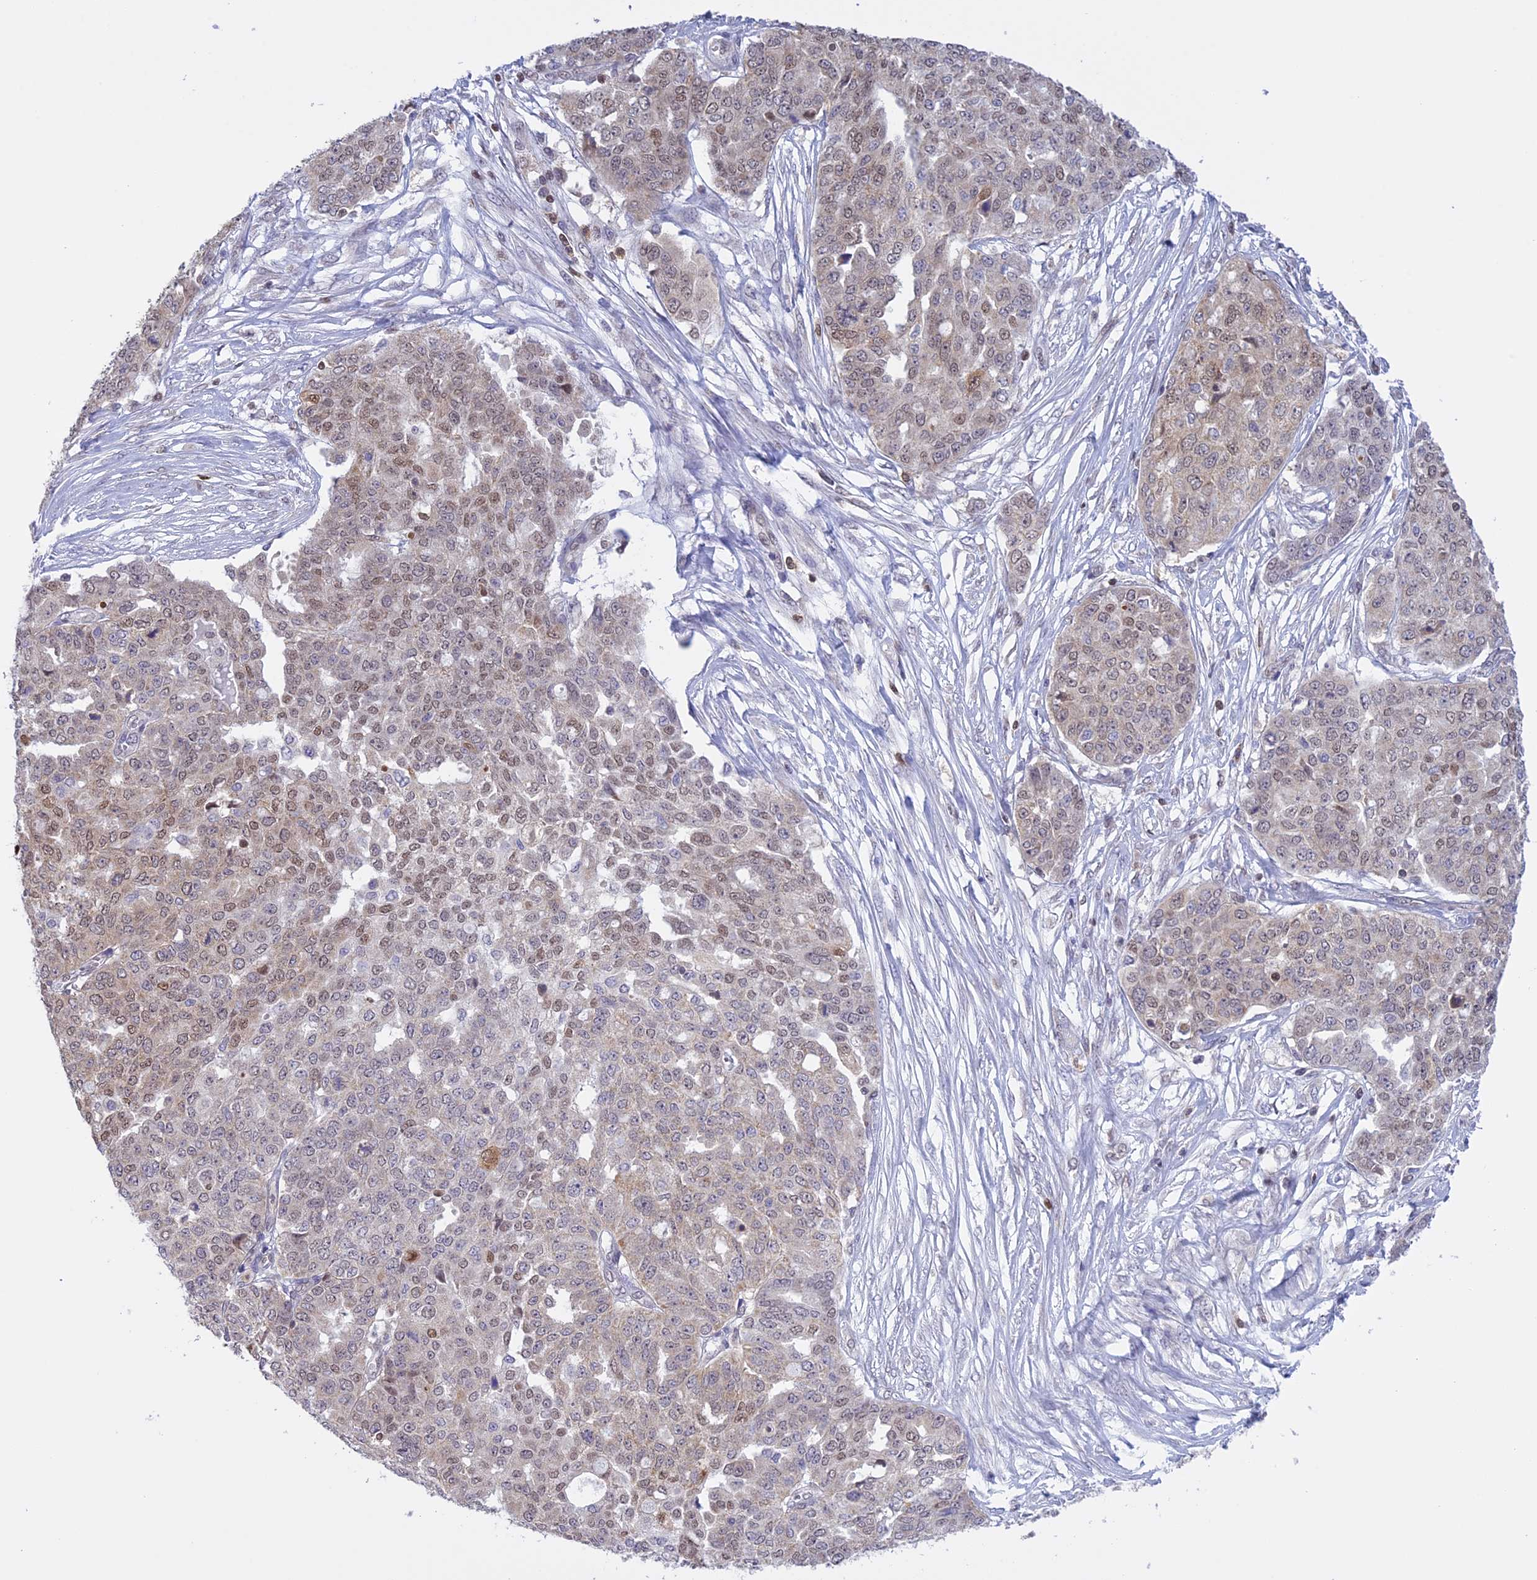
{"staining": {"intensity": "weak", "quantity": "<25%", "location": "nuclear"}, "tissue": "ovarian cancer", "cell_type": "Tumor cells", "image_type": "cancer", "snomed": [{"axis": "morphology", "description": "Cystadenocarcinoma, serous, NOS"}, {"axis": "topography", "description": "Soft tissue"}, {"axis": "topography", "description": "Ovary"}], "caption": "Tumor cells show no significant protein staining in ovarian serous cystadenocarcinoma. (DAB immunohistochemistry (IHC) visualized using brightfield microscopy, high magnification).", "gene": "IZUMO2", "patient": {"sex": "female", "age": 57}}